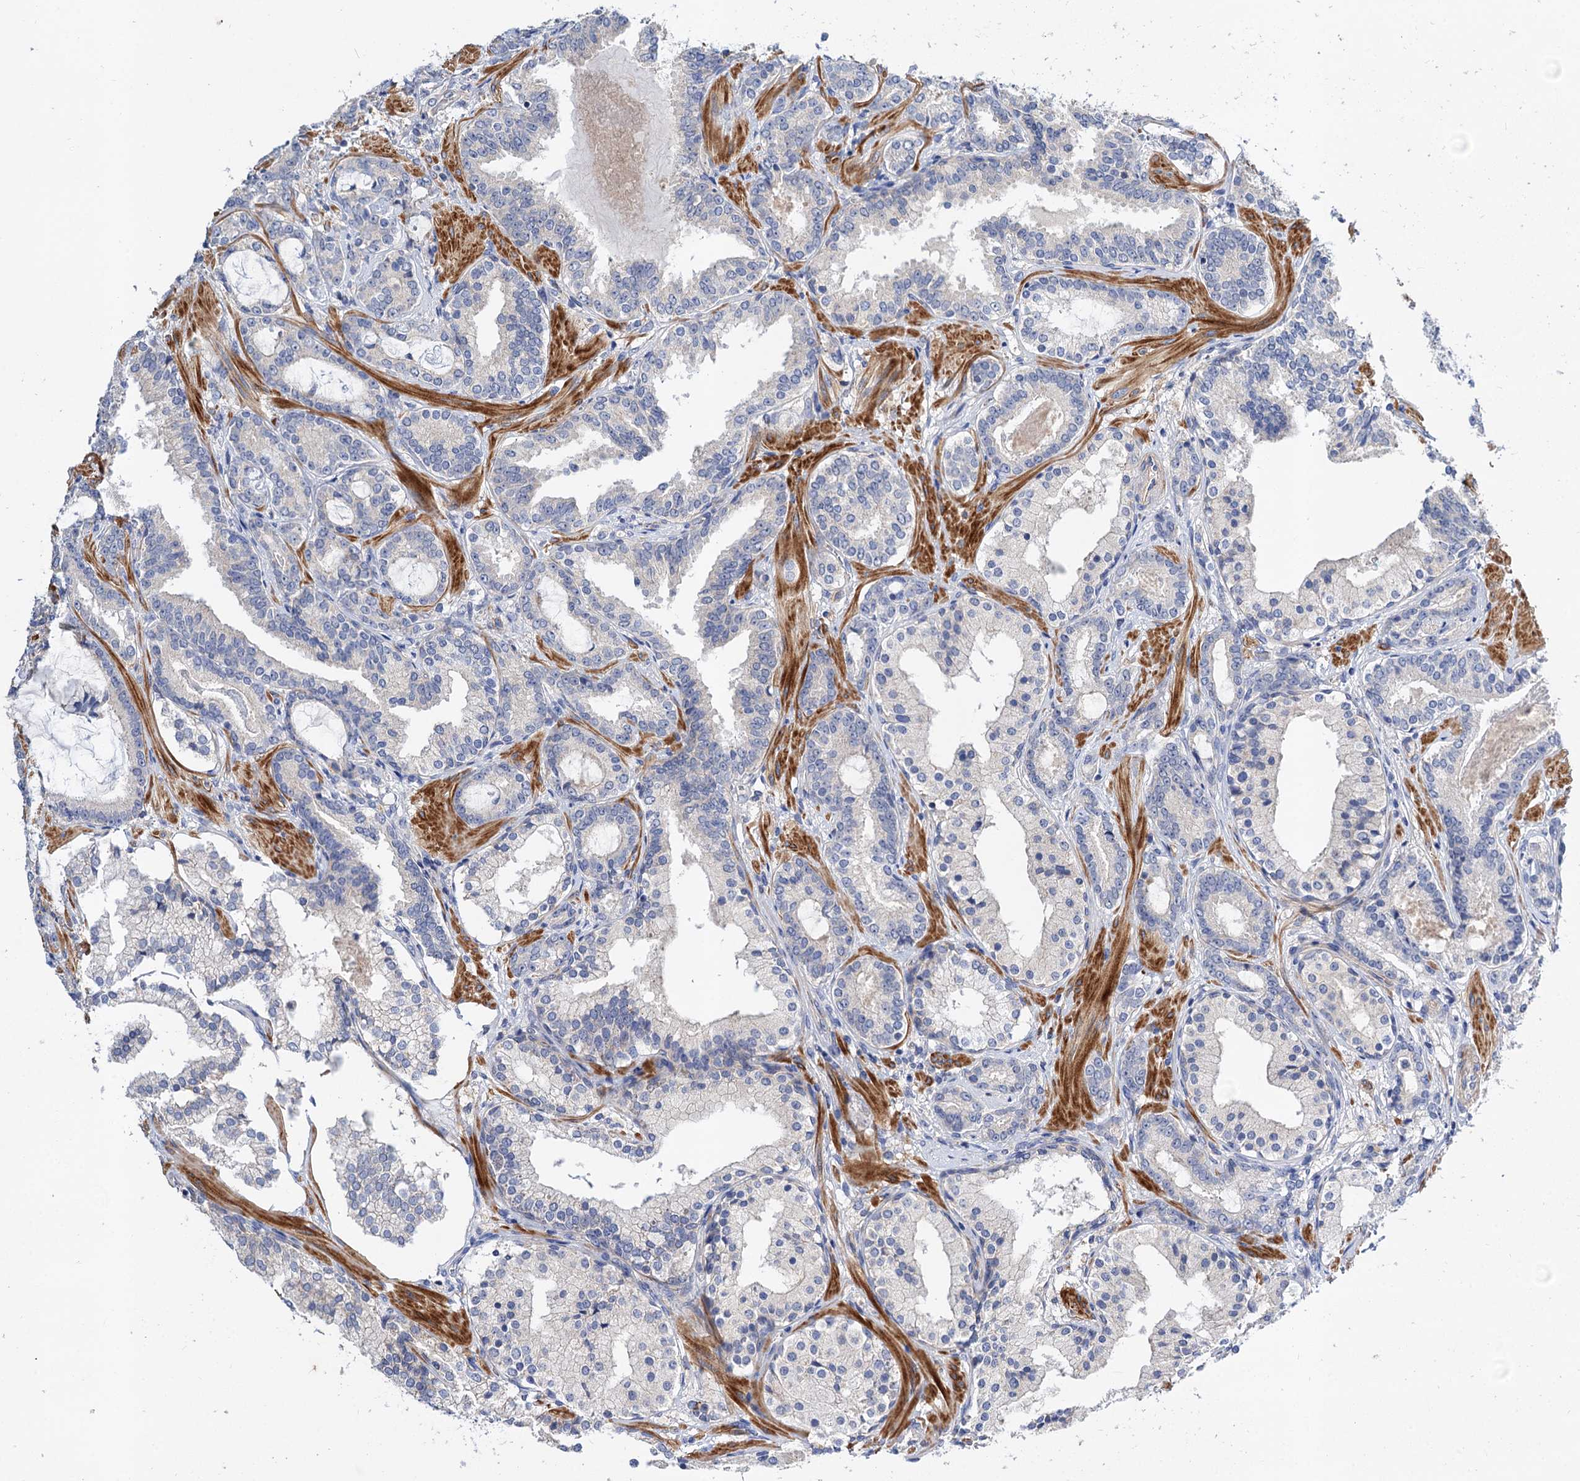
{"staining": {"intensity": "negative", "quantity": "none", "location": "none"}, "tissue": "prostate cancer", "cell_type": "Tumor cells", "image_type": "cancer", "snomed": [{"axis": "morphology", "description": "Adenocarcinoma, High grade"}, {"axis": "topography", "description": "Prostate"}], "caption": "High magnification brightfield microscopy of prostate cancer stained with DAB (brown) and counterstained with hematoxylin (blue): tumor cells show no significant positivity.", "gene": "NUDCD2", "patient": {"sex": "male", "age": 58}}